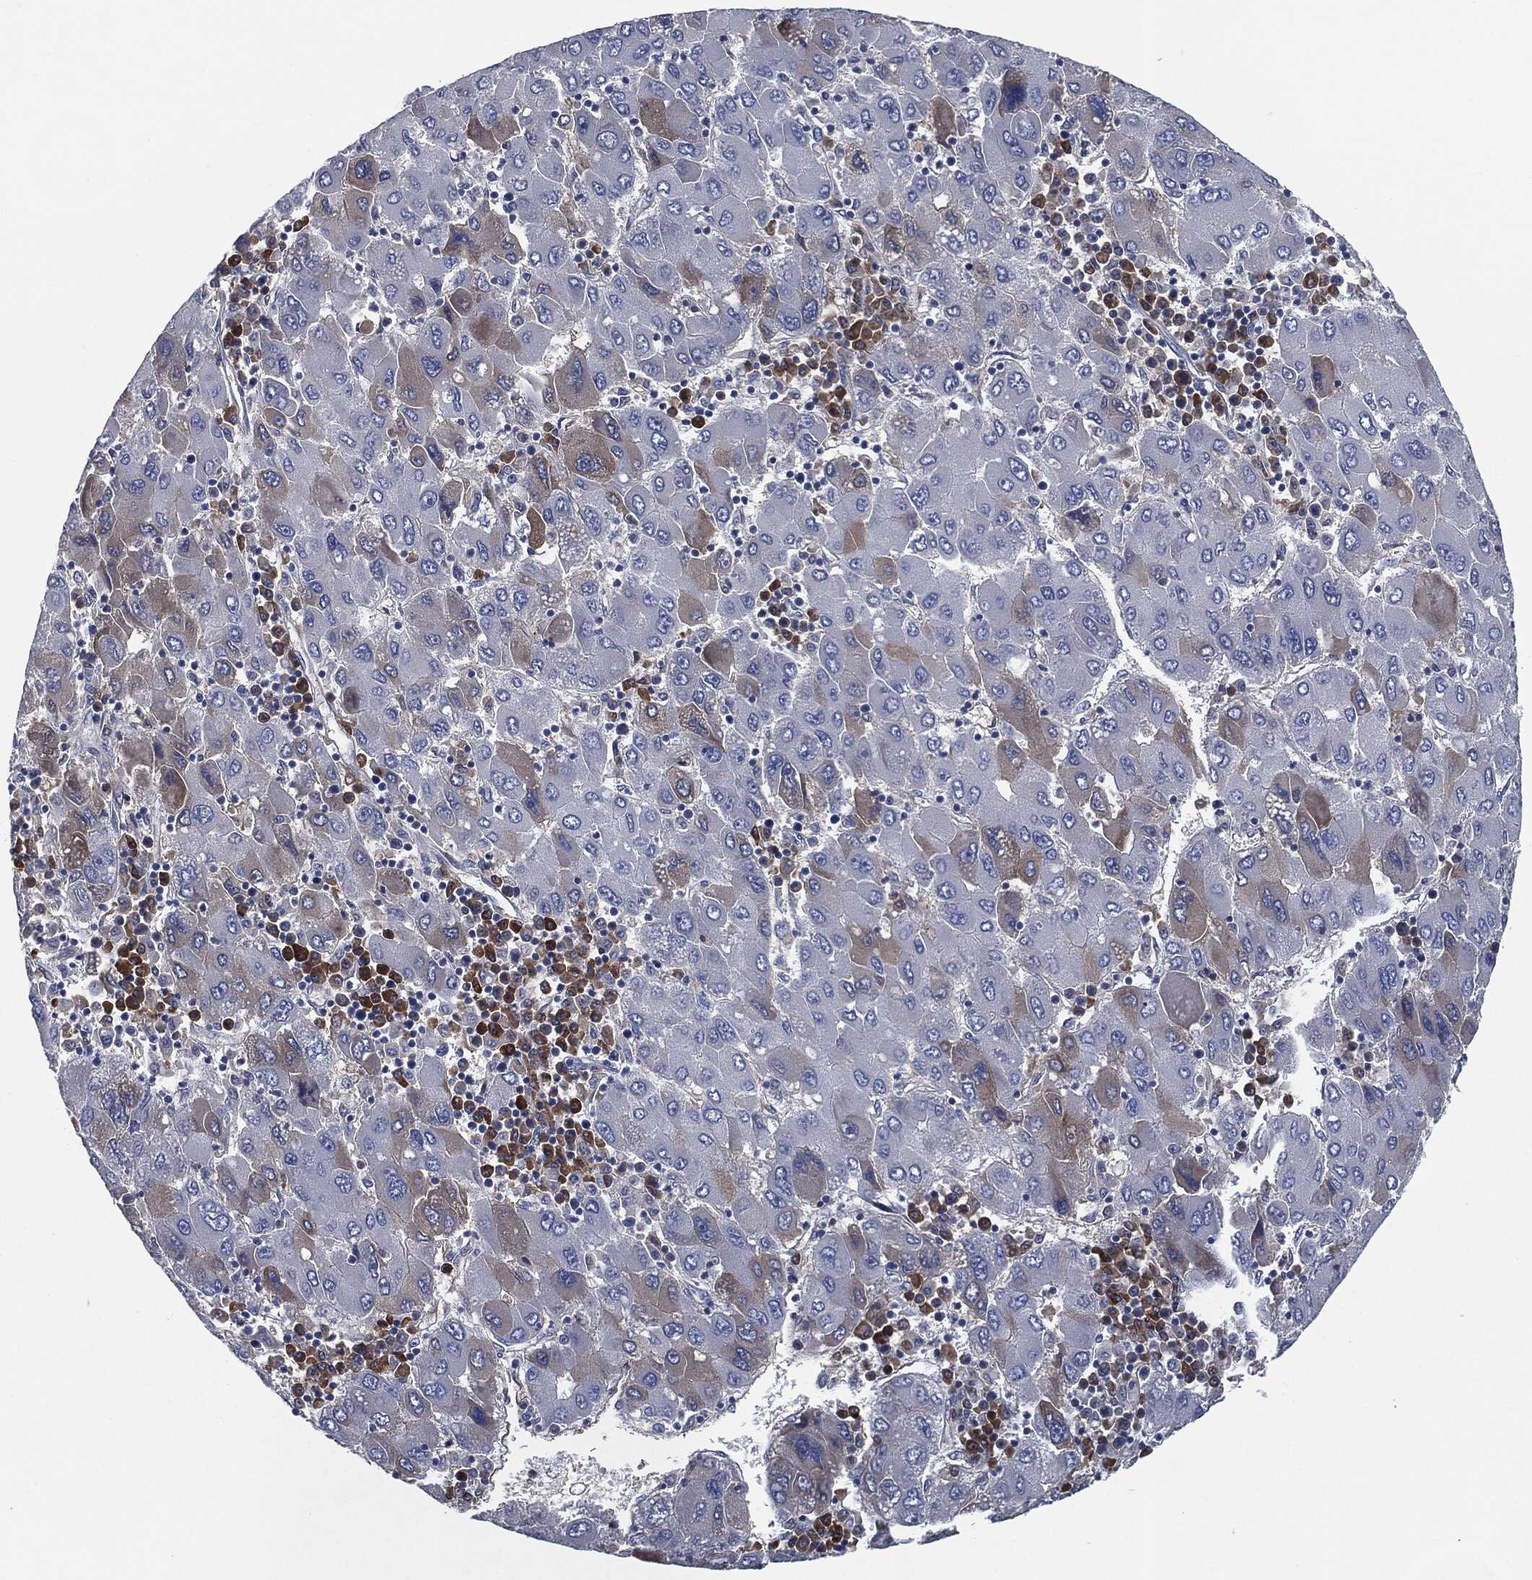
{"staining": {"intensity": "weak", "quantity": "<25%", "location": "cytoplasmic/membranous"}, "tissue": "liver cancer", "cell_type": "Tumor cells", "image_type": "cancer", "snomed": [{"axis": "morphology", "description": "Carcinoma, Hepatocellular, NOS"}, {"axis": "topography", "description": "Liver"}], "caption": "A histopathology image of human liver hepatocellular carcinoma is negative for staining in tumor cells.", "gene": "IL2RG", "patient": {"sex": "male", "age": 75}}